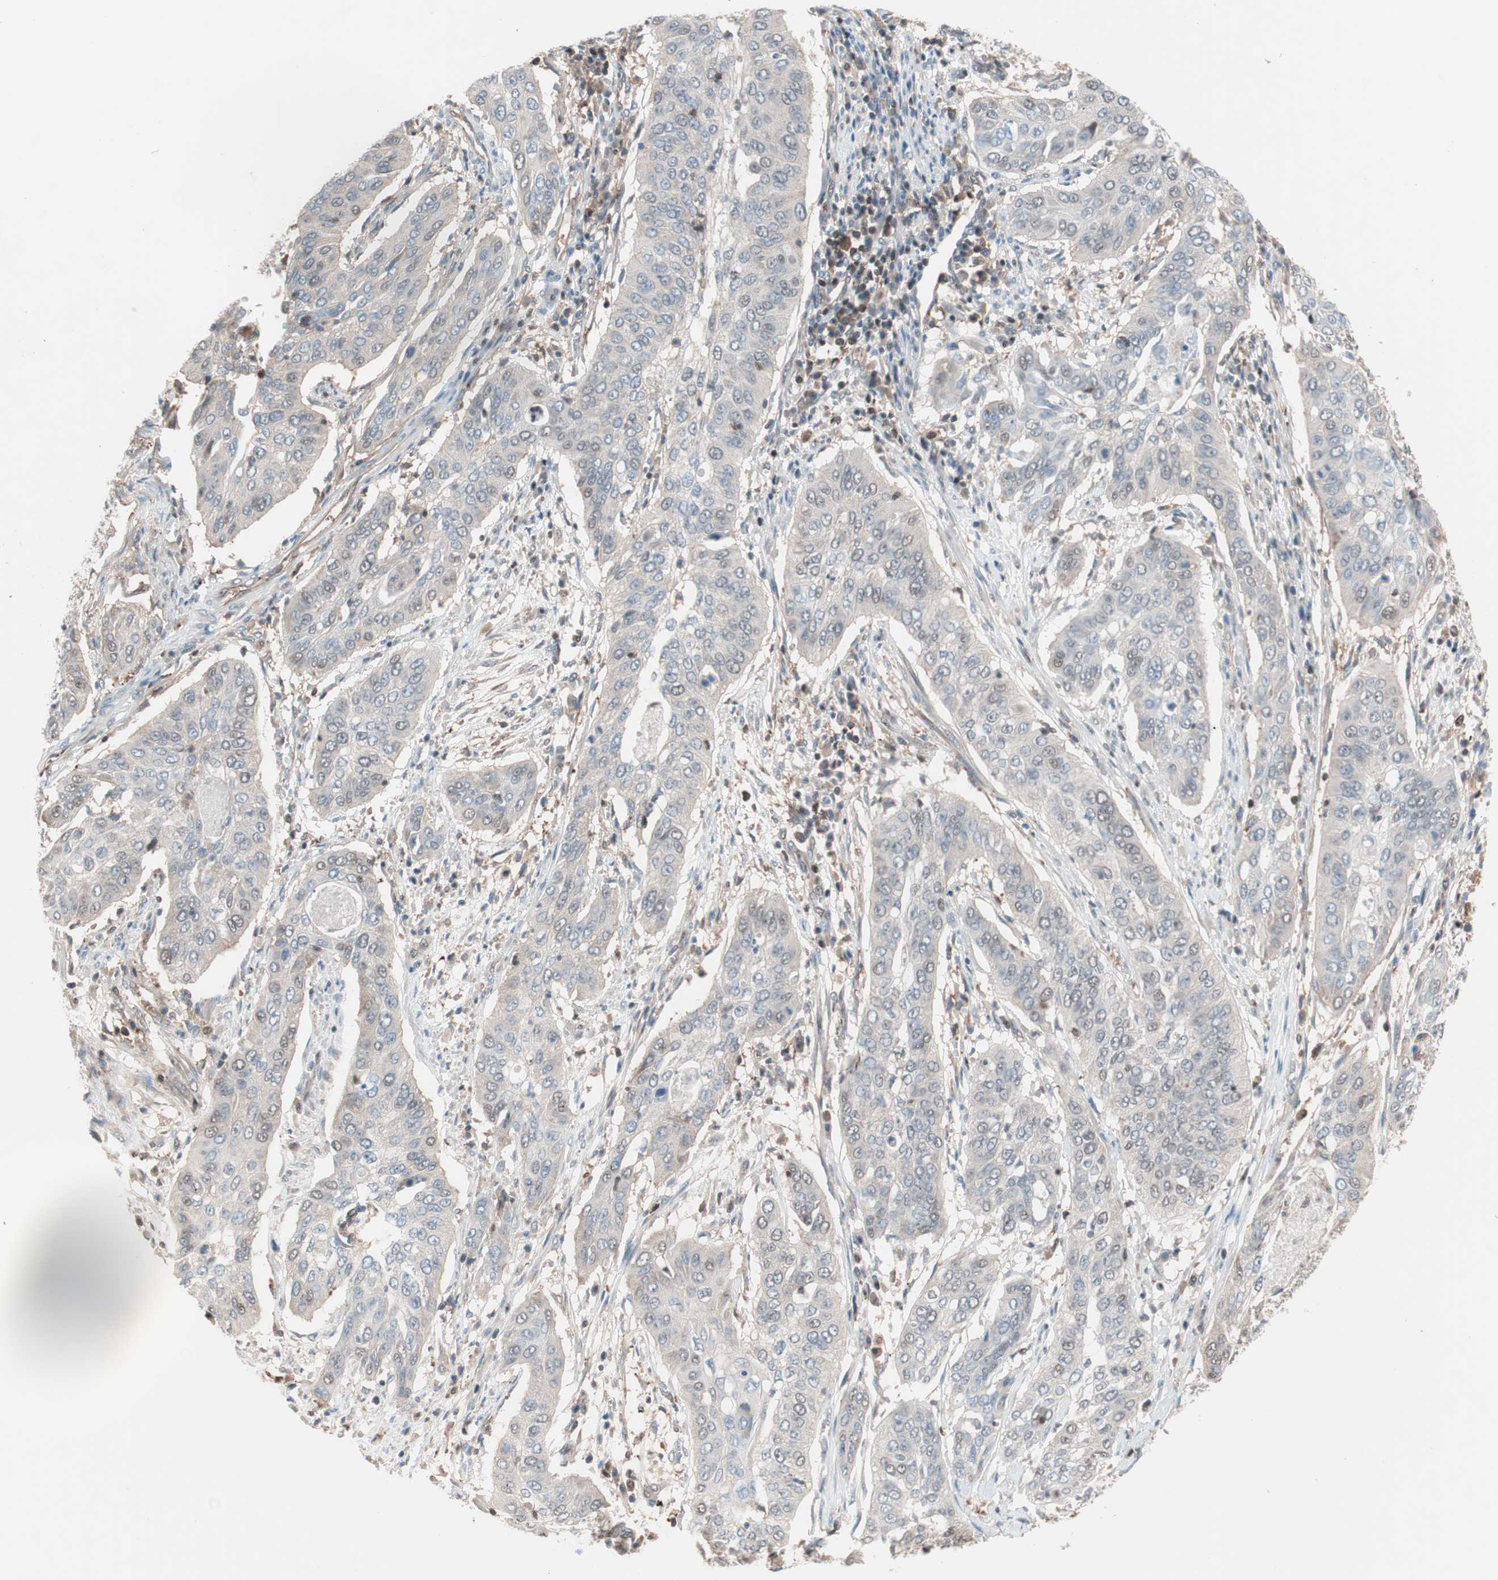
{"staining": {"intensity": "negative", "quantity": "none", "location": "none"}, "tissue": "cervical cancer", "cell_type": "Tumor cells", "image_type": "cancer", "snomed": [{"axis": "morphology", "description": "Squamous cell carcinoma, NOS"}, {"axis": "topography", "description": "Cervix"}], "caption": "Immunohistochemical staining of cervical squamous cell carcinoma displays no significant staining in tumor cells.", "gene": "GALT", "patient": {"sex": "female", "age": 39}}